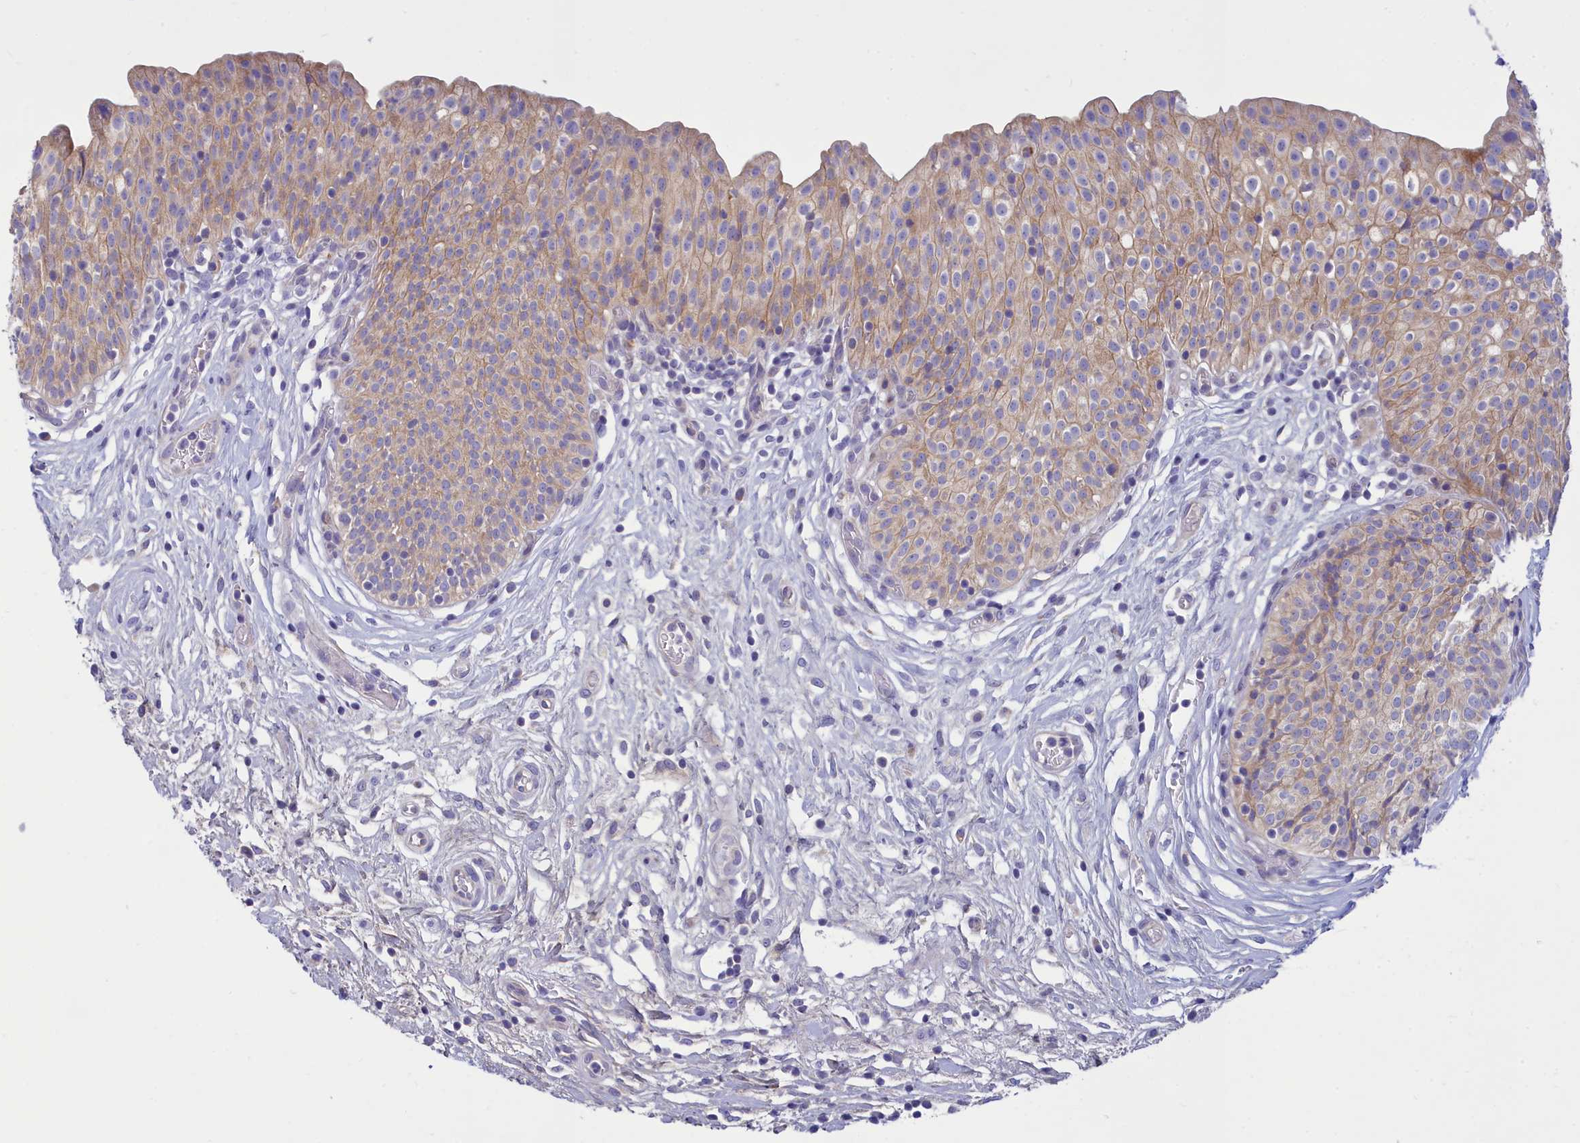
{"staining": {"intensity": "weak", "quantity": ">75%", "location": "cytoplasmic/membranous"}, "tissue": "urinary bladder", "cell_type": "Urothelial cells", "image_type": "normal", "snomed": [{"axis": "morphology", "description": "Normal tissue, NOS"}, {"axis": "topography", "description": "Urinary bladder"}], "caption": "Urinary bladder stained with DAB IHC displays low levels of weak cytoplasmic/membranous positivity in about >75% of urothelial cells.", "gene": "TMEM30B", "patient": {"sex": "male", "age": 55}}